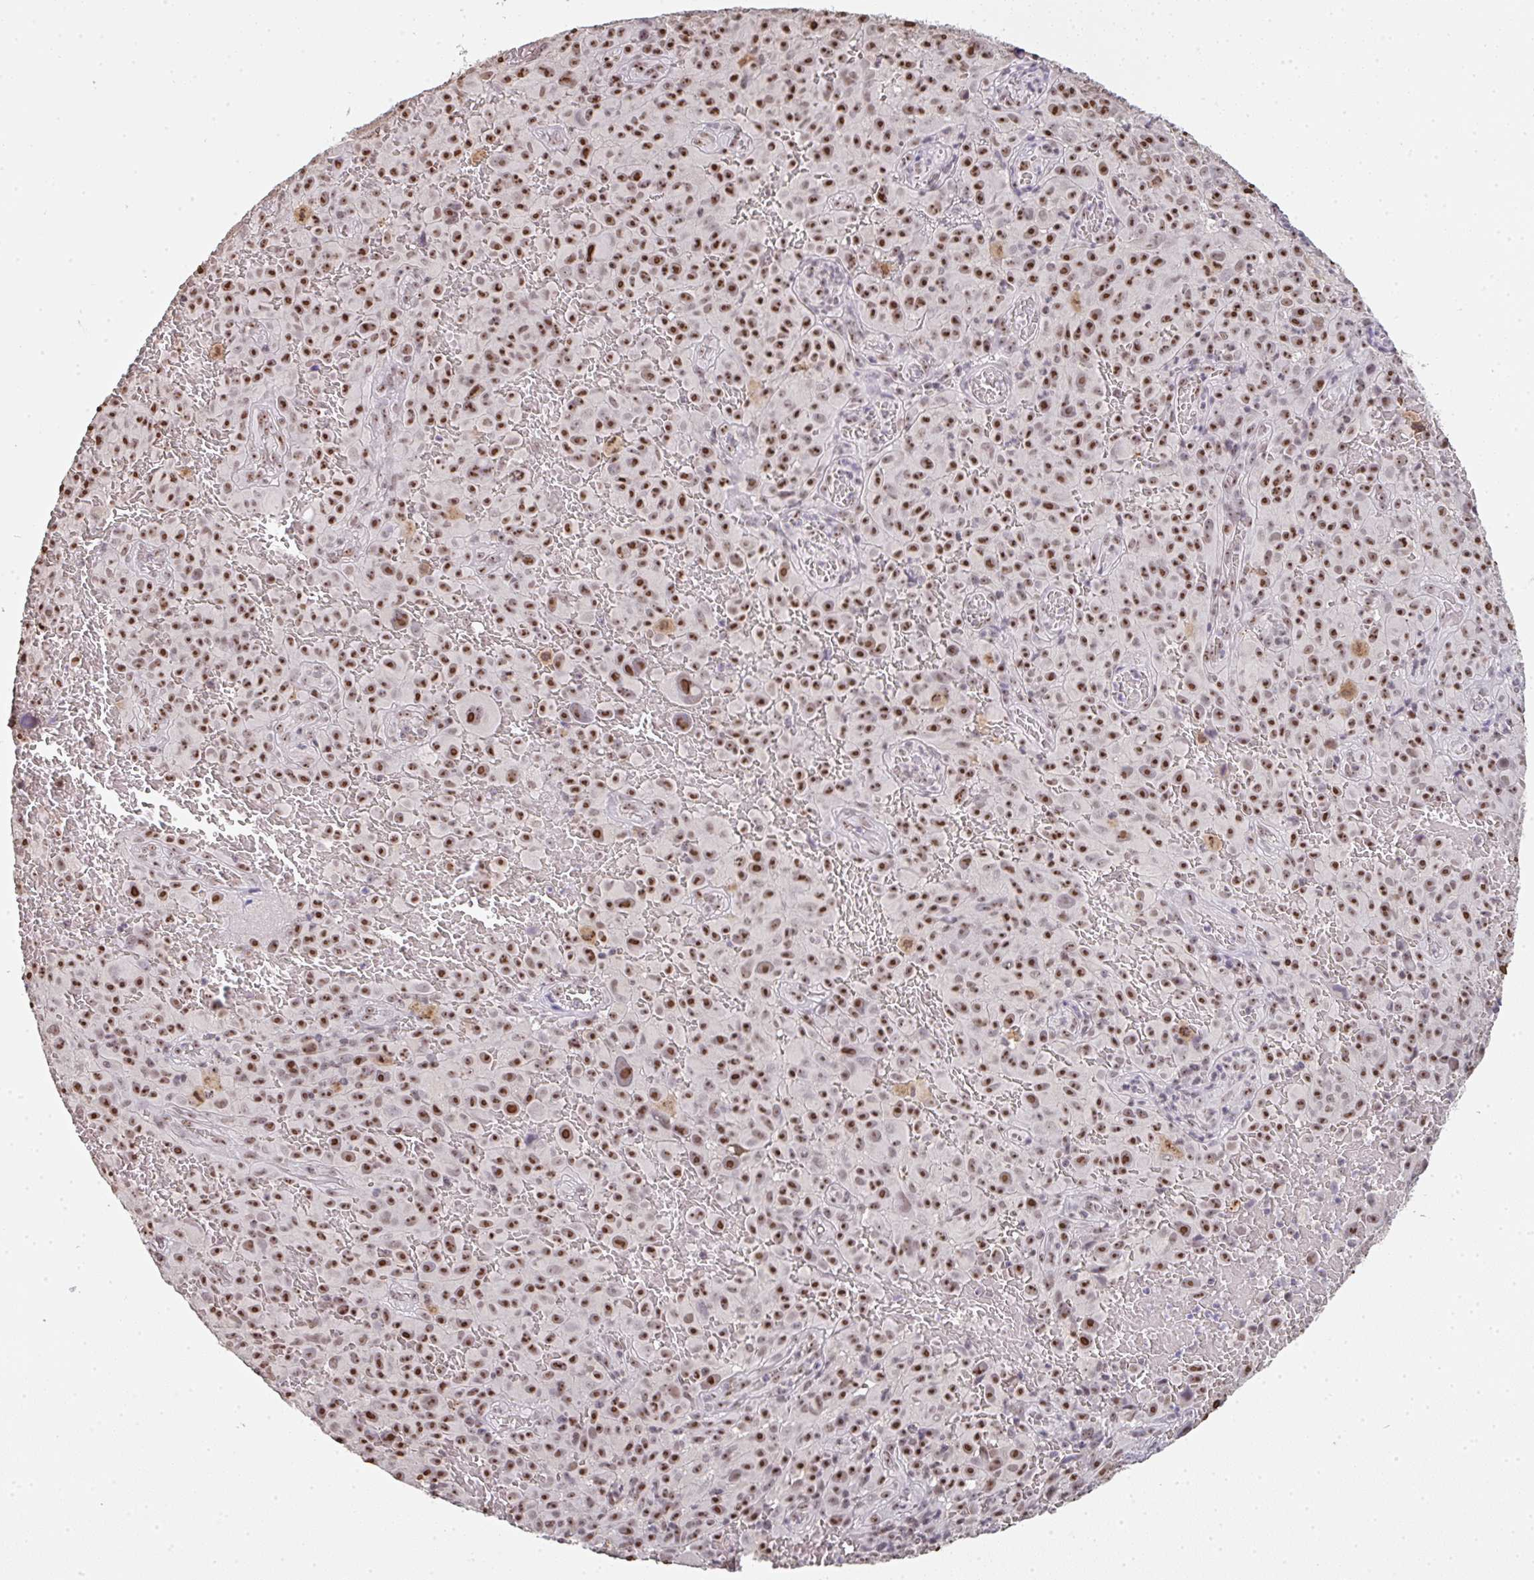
{"staining": {"intensity": "strong", "quantity": ">75%", "location": "nuclear"}, "tissue": "melanoma", "cell_type": "Tumor cells", "image_type": "cancer", "snomed": [{"axis": "morphology", "description": "Malignant melanoma, NOS"}, {"axis": "topography", "description": "Skin"}], "caption": "An image of malignant melanoma stained for a protein shows strong nuclear brown staining in tumor cells. The staining was performed using DAB, with brown indicating positive protein expression. Nuclei are stained blue with hematoxylin.", "gene": "DKC1", "patient": {"sex": "female", "age": 82}}